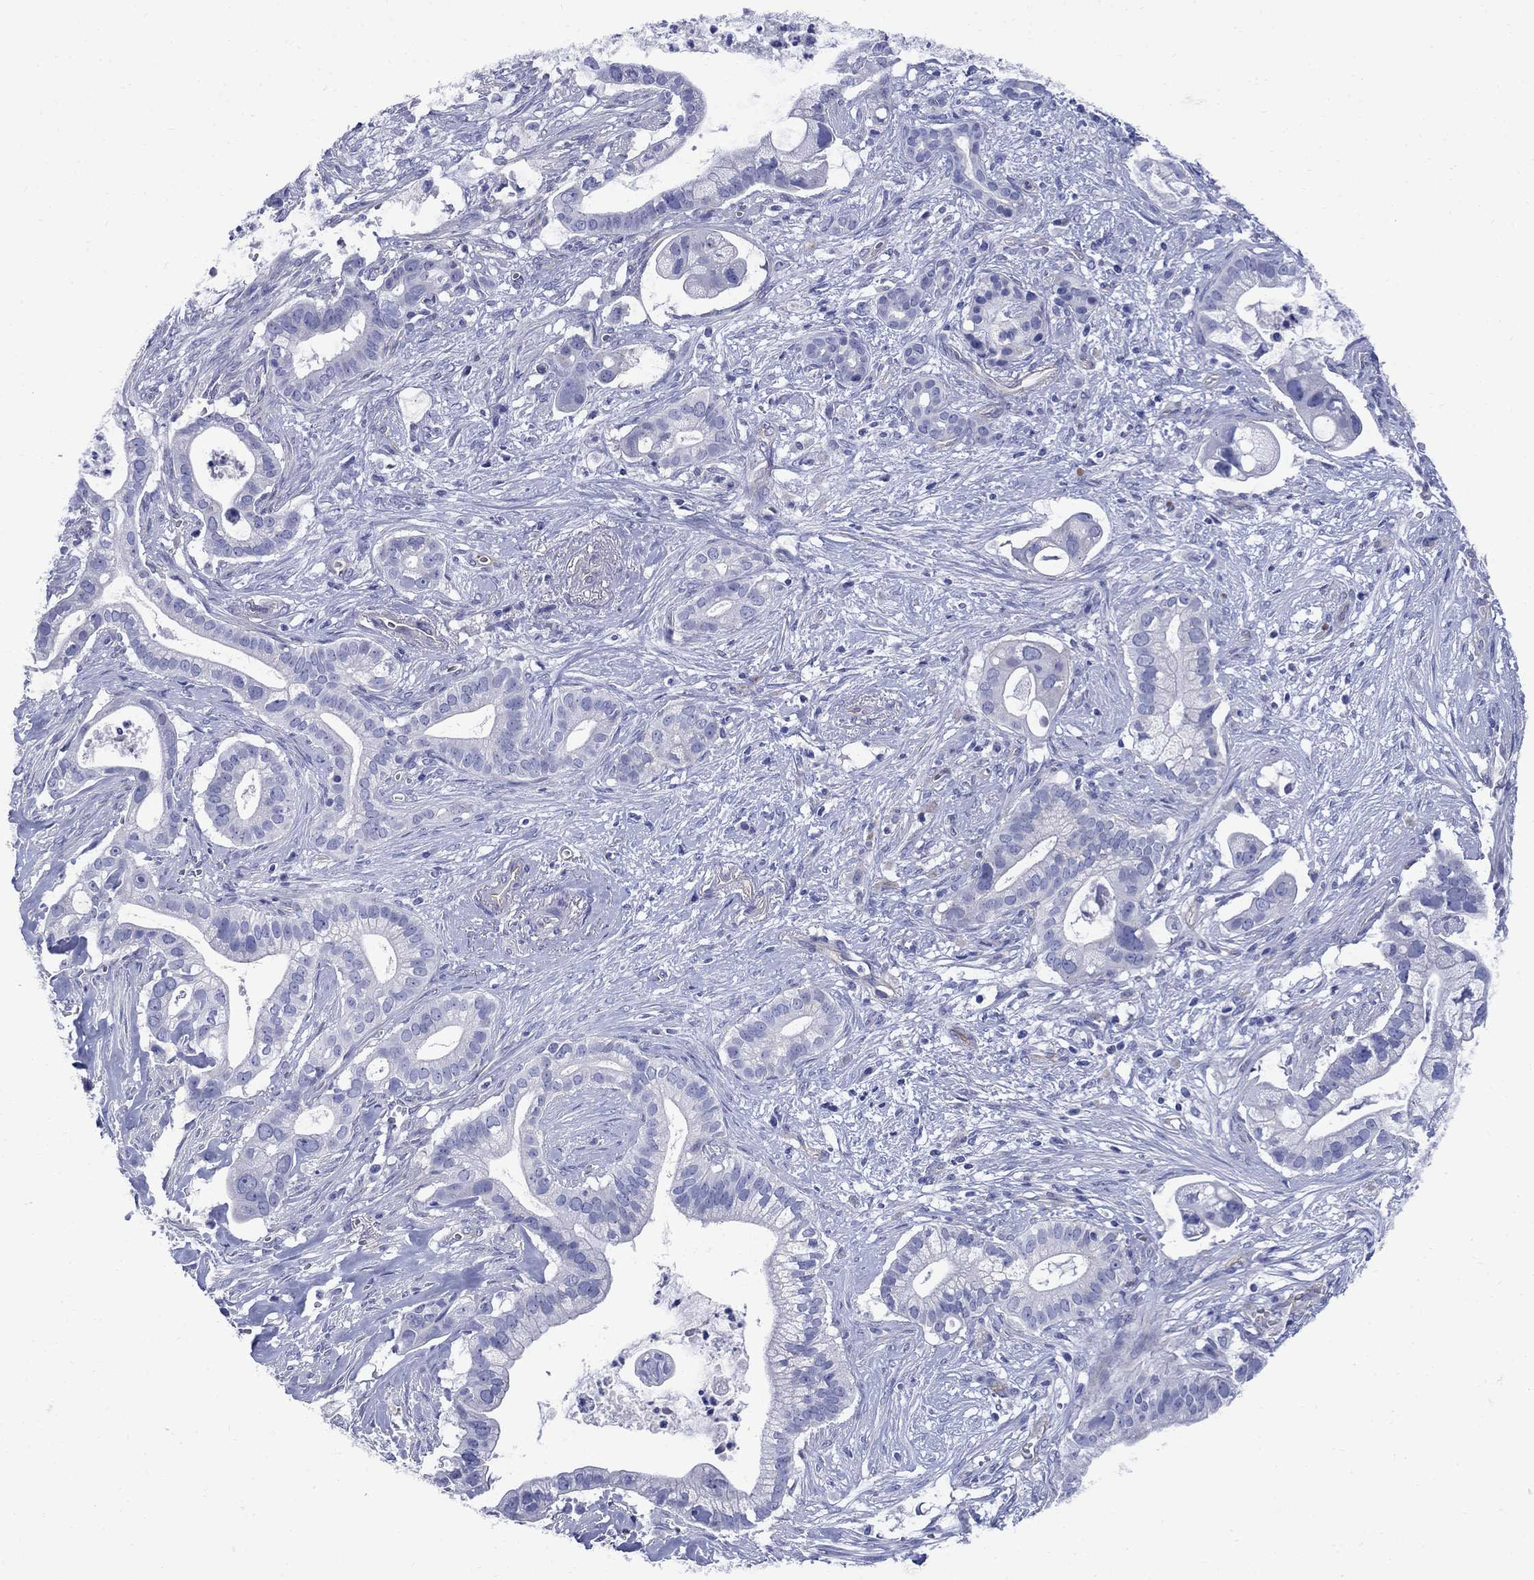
{"staining": {"intensity": "negative", "quantity": "none", "location": "none"}, "tissue": "pancreatic cancer", "cell_type": "Tumor cells", "image_type": "cancer", "snomed": [{"axis": "morphology", "description": "Adenocarcinoma, NOS"}, {"axis": "topography", "description": "Pancreas"}], "caption": "This micrograph is of pancreatic adenocarcinoma stained with IHC to label a protein in brown with the nuclei are counter-stained blue. There is no expression in tumor cells.", "gene": "SMCP", "patient": {"sex": "male", "age": 61}}